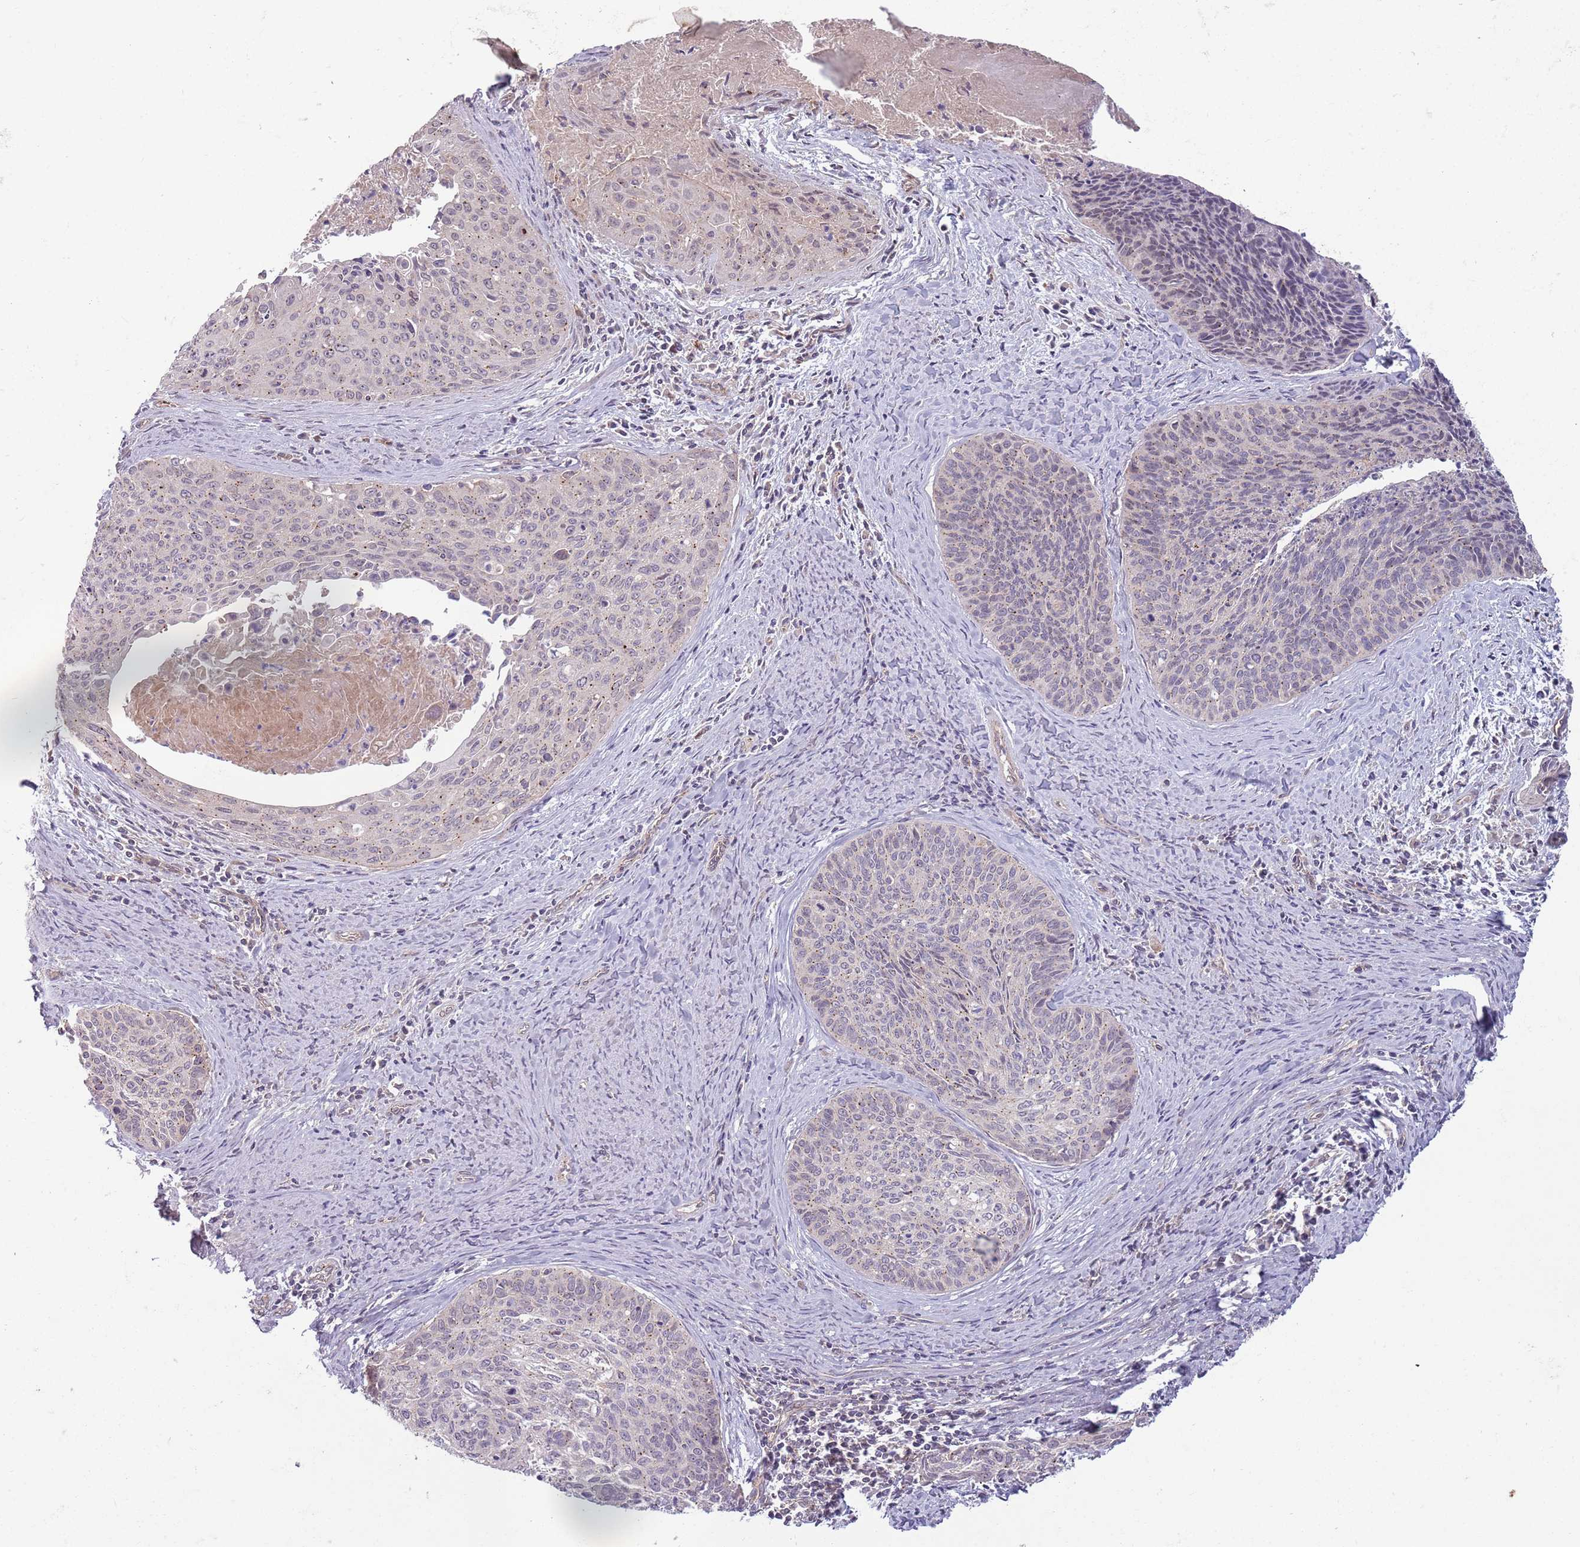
{"staining": {"intensity": "negative", "quantity": "none", "location": "none"}, "tissue": "cervical cancer", "cell_type": "Tumor cells", "image_type": "cancer", "snomed": [{"axis": "morphology", "description": "Squamous cell carcinoma, NOS"}, {"axis": "topography", "description": "Cervix"}], "caption": "Immunohistochemistry image of neoplastic tissue: human squamous cell carcinoma (cervical) stained with DAB (3,3'-diaminobenzidine) reveals no significant protein positivity in tumor cells.", "gene": "SAV1", "patient": {"sex": "female", "age": 55}}